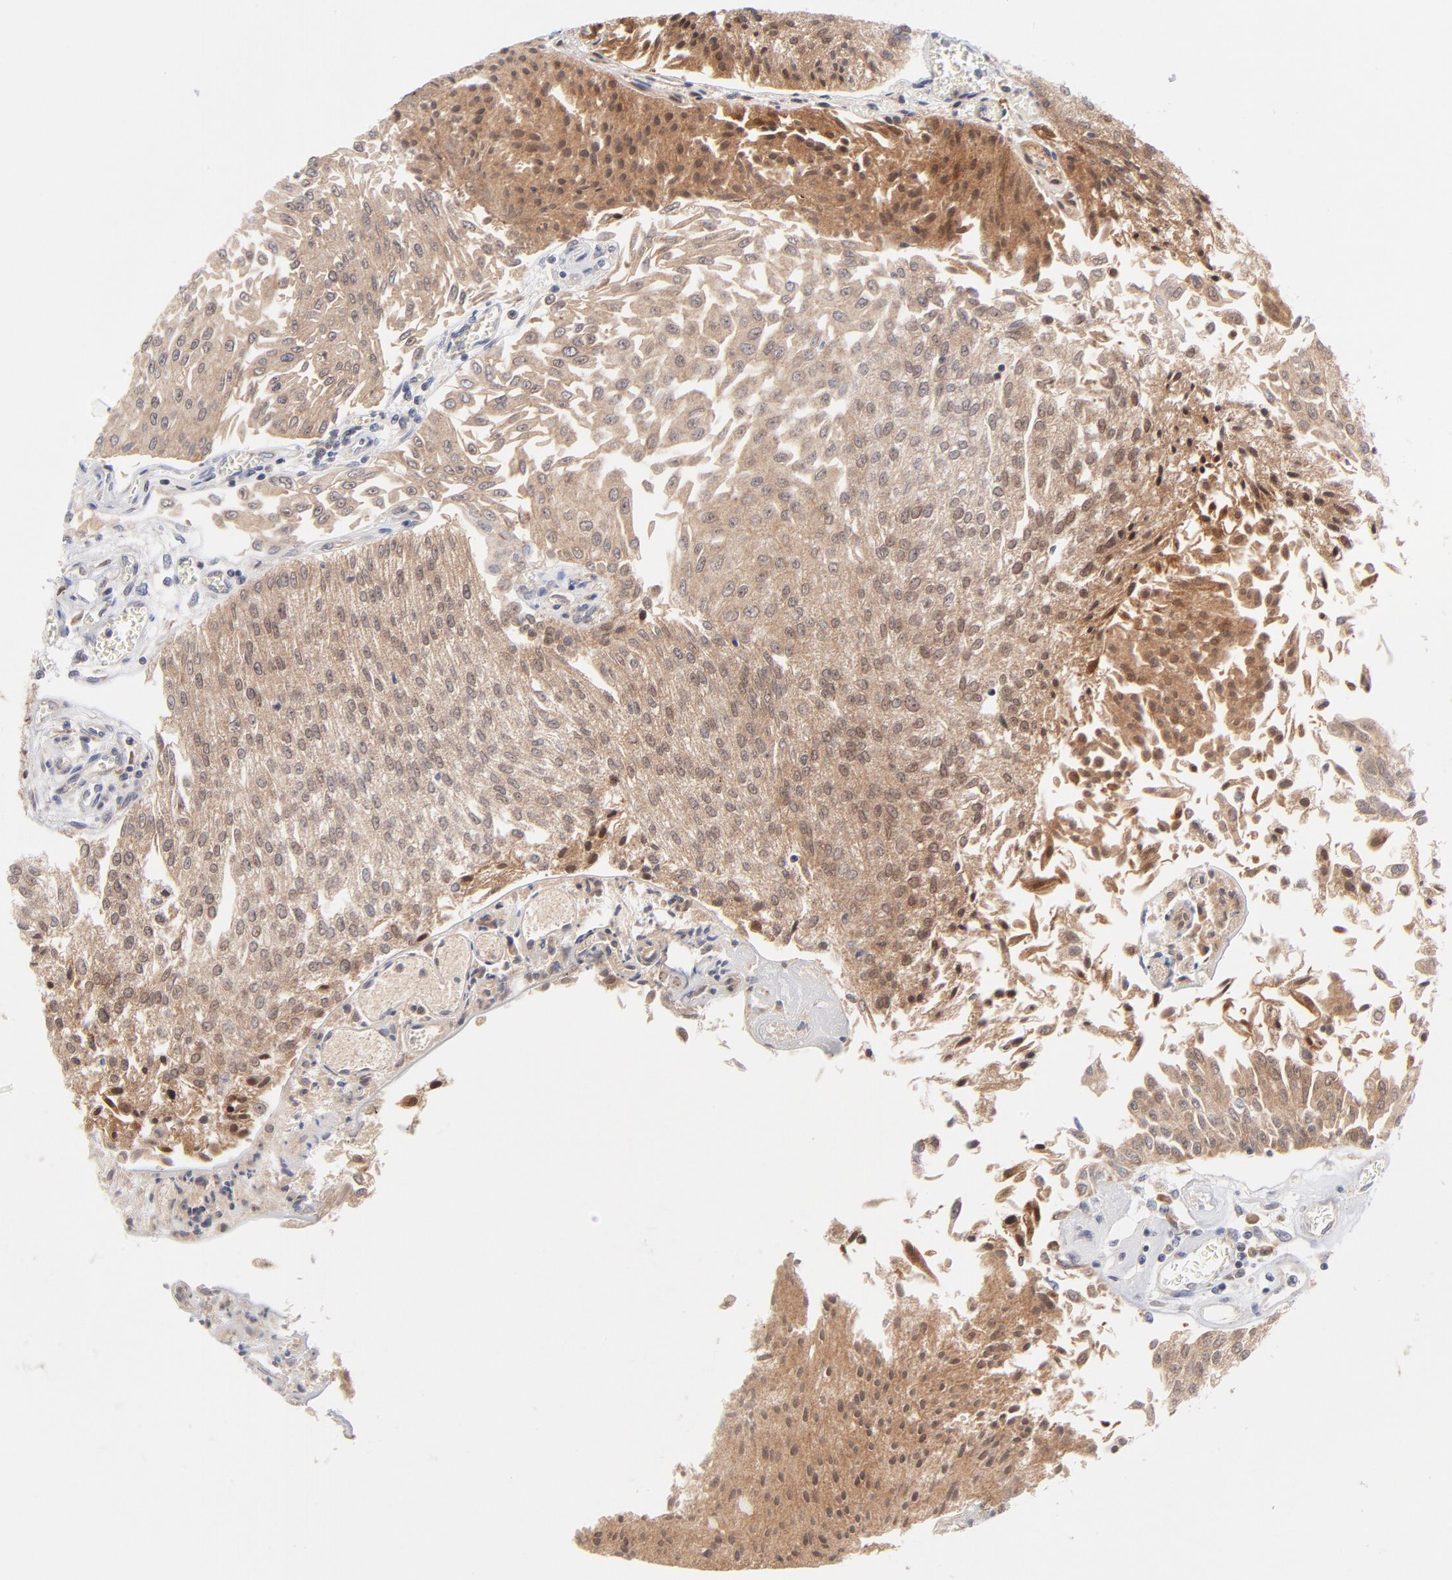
{"staining": {"intensity": "weak", "quantity": ">75%", "location": "cytoplasmic/membranous"}, "tissue": "urothelial cancer", "cell_type": "Tumor cells", "image_type": "cancer", "snomed": [{"axis": "morphology", "description": "Urothelial carcinoma, Low grade"}, {"axis": "topography", "description": "Urinary bladder"}], "caption": "Immunohistochemical staining of human low-grade urothelial carcinoma reveals low levels of weak cytoplasmic/membranous protein positivity in about >75% of tumor cells.", "gene": "TIMM8A", "patient": {"sex": "male", "age": 86}}